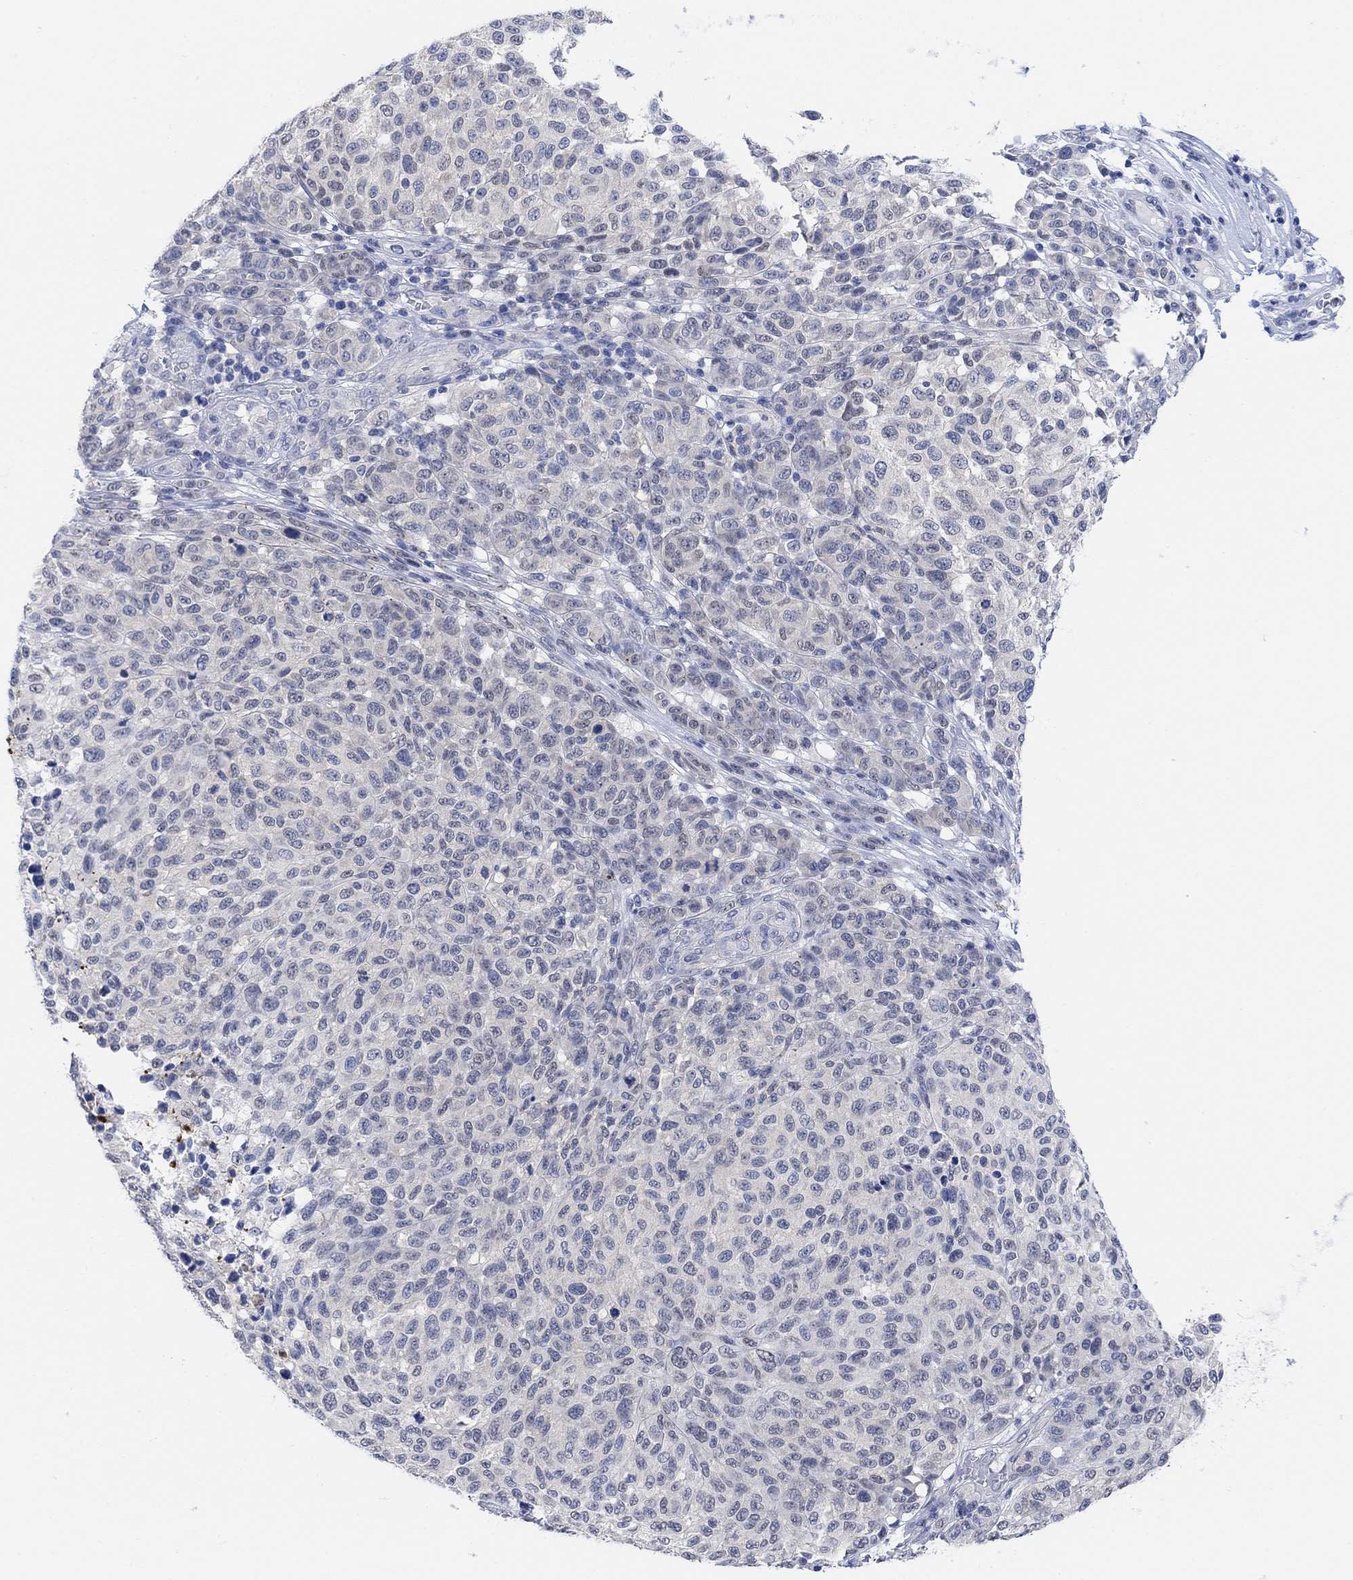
{"staining": {"intensity": "negative", "quantity": "none", "location": "none"}, "tissue": "melanoma", "cell_type": "Tumor cells", "image_type": "cancer", "snomed": [{"axis": "morphology", "description": "Malignant melanoma, NOS"}, {"axis": "topography", "description": "Skin"}], "caption": "IHC image of neoplastic tissue: melanoma stained with DAB reveals no significant protein expression in tumor cells.", "gene": "RIMS1", "patient": {"sex": "male", "age": 59}}